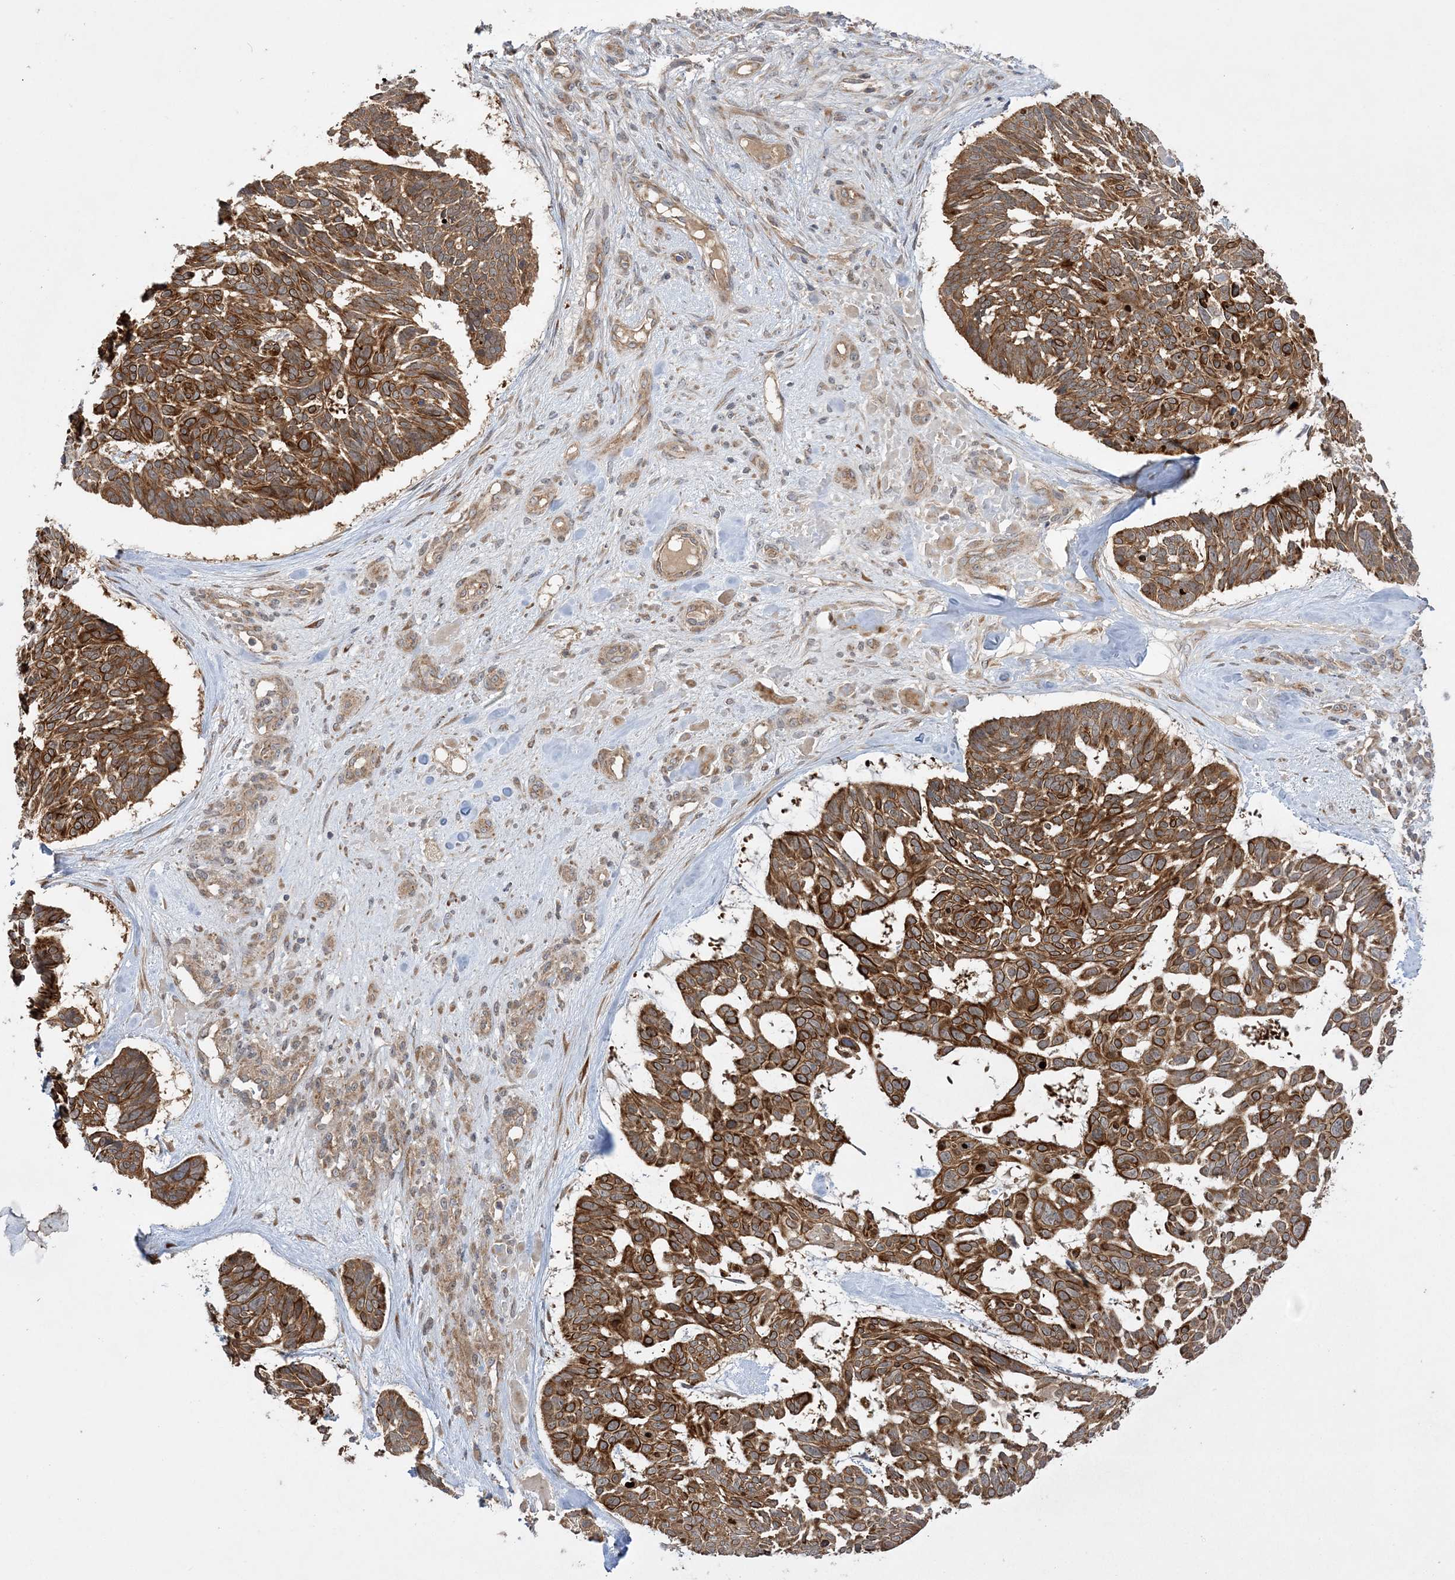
{"staining": {"intensity": "moderate", "quantity": ">75%", "location": "cytoplasmic/membranous"}, "tissue": "skin cancer", "cell_type": "Tumor cells", "image_type": "cancer", "snomed": [{"axis": "morphology", "description": "Basal cell carcinoma"}, {"axis": "topography", "description": "Skin"}], "caption": "Immunohistochemical staining of skin cancer displays medium levels of moderate cytoplasmic/membranous staining in approximately >75% of tumor cells.", "gene": "MMADHC", "patient": {"sex": "male", "age": 88}}